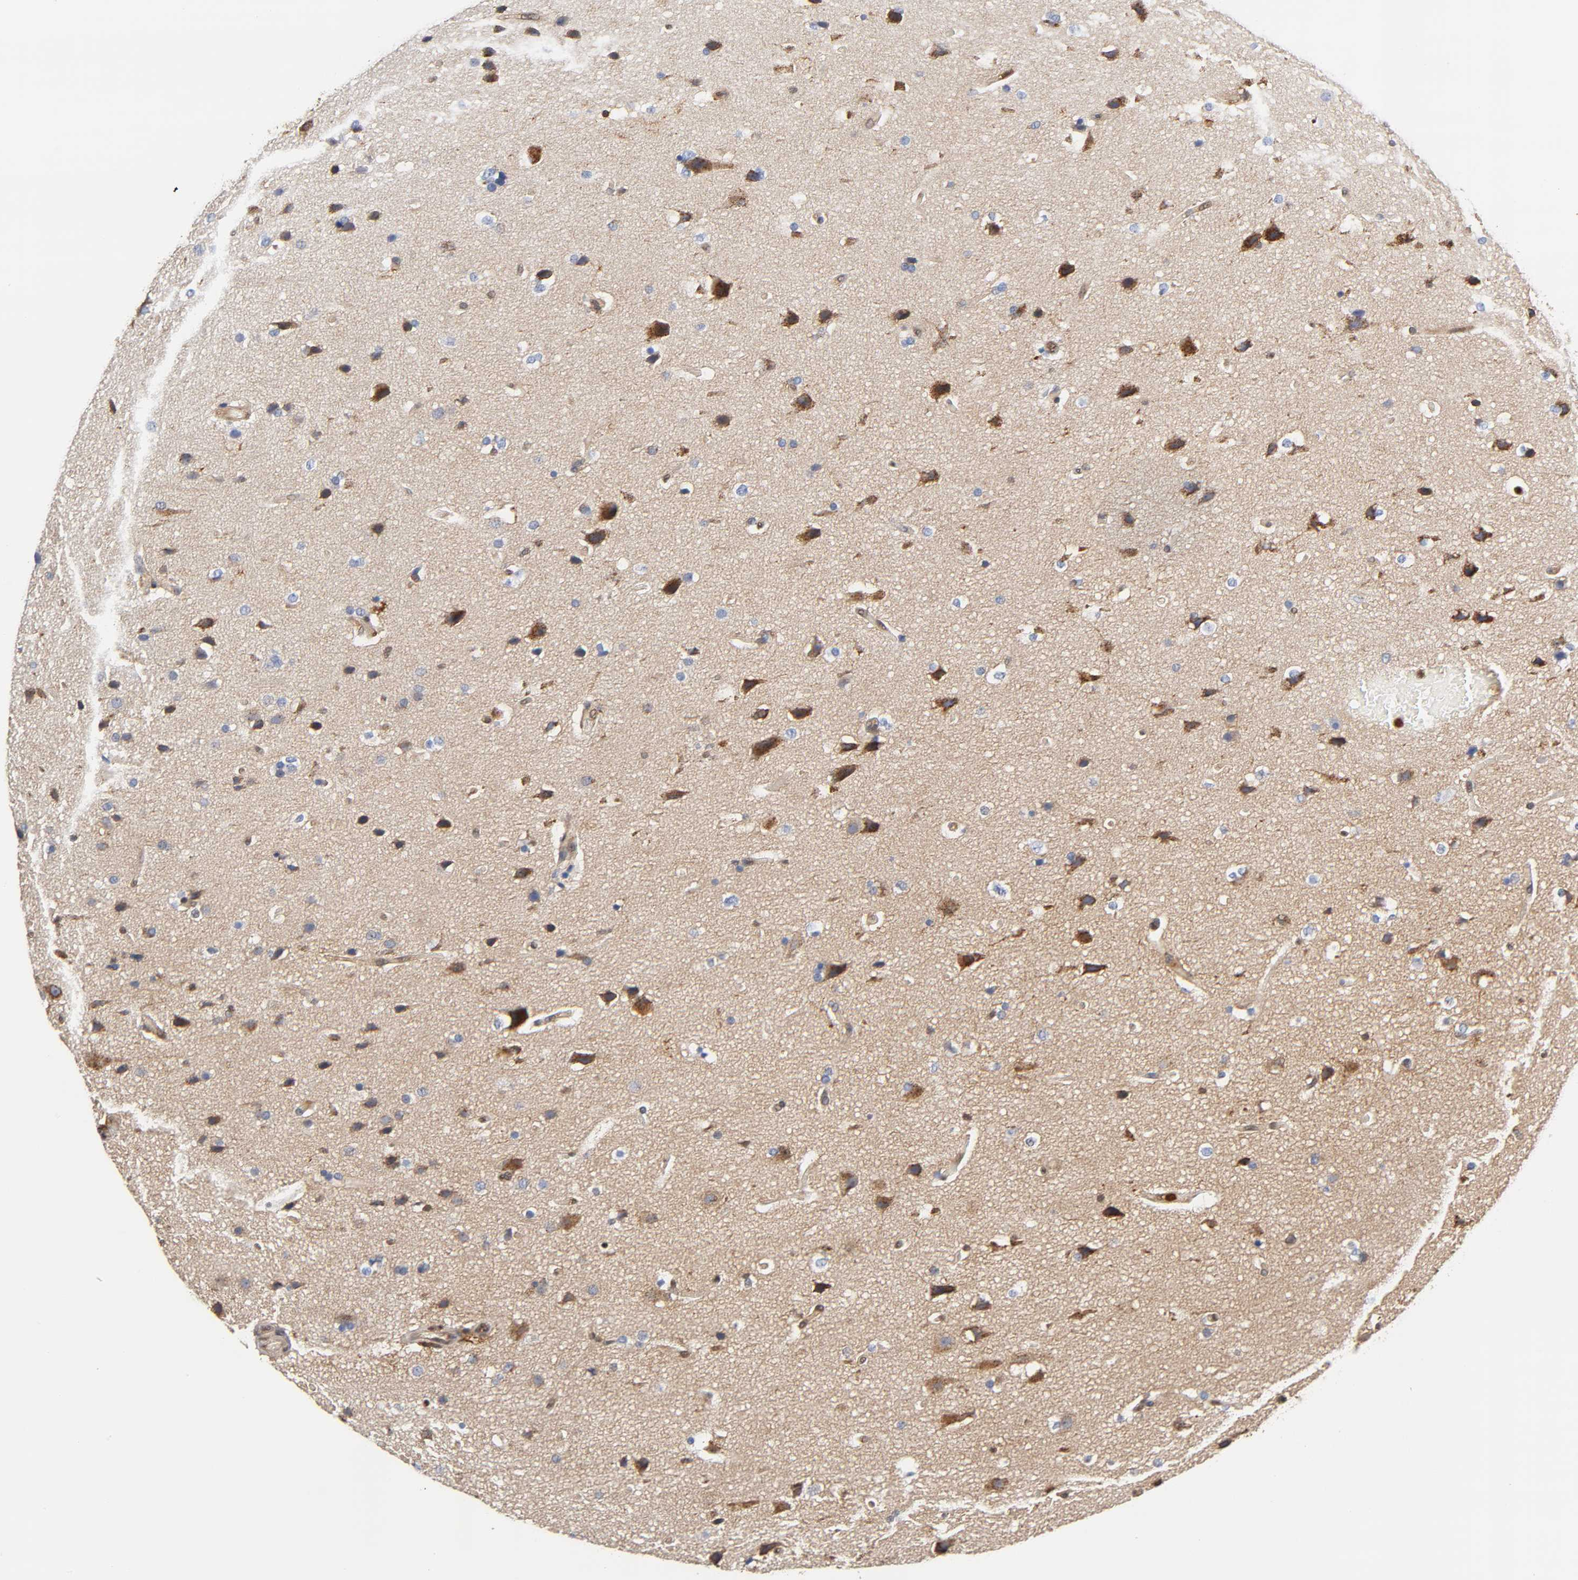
{"staining": {"intensity": "moderate", "quantity": "<25%", "location": "cytoplasmic/membranous"}, "tissue": "glioma", "cell_type": "Tumor cells", "image_type": "cancer", "snomed": [{"axis": "morphology", "description": "Glioma, malignant, Low grade"}, {"axis": "topography", "description": "Cerebral cortex"}], "caption": "Malignant low-grade glioma was stained to show a protein in brown. There is low levels of moderate cytoplasmic/membranous staining in approximately <25% of tumor cells.", "gene": "ANXA11", "patient": {"sex": "female", "age": 47}}